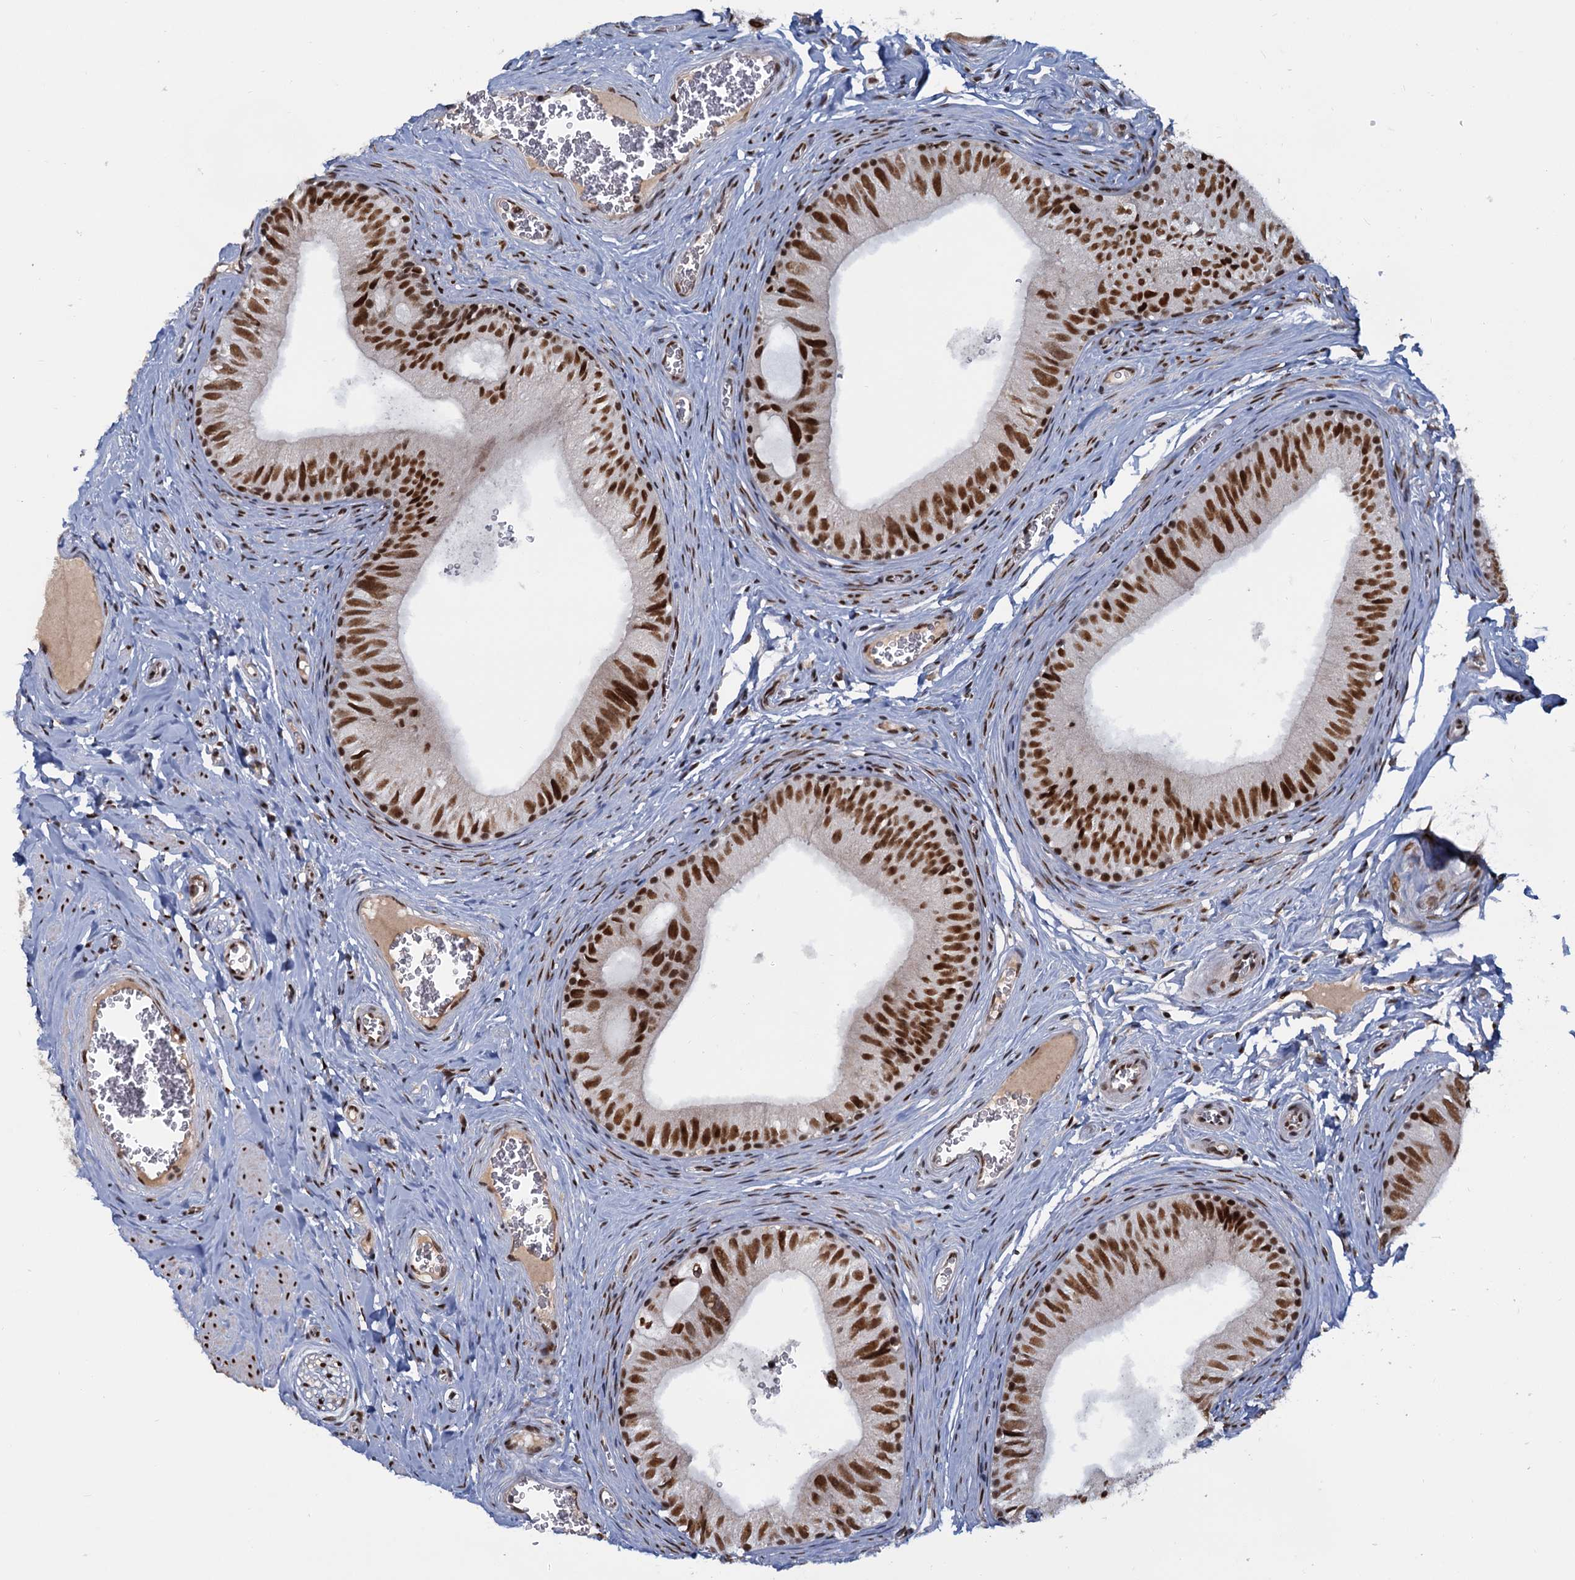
{"staining": {"intensity": "strong", "quantity": ">75%", "location": "nuclear"}, "tissue": "epididymis", "cell_type": "Glandular cells", "image_type": "normal", "snomed": [{"axis": "morphology", "description": "Normal tissue, NOS"}, {"axis": "topography", "description": "Epididymis"}], "caption": "Immunohistochemical staining of benign human epididymis shows high levels of strong nuclear positivity in about >75% of glandular cells. (IHC, brightfield microscopy, high magnification).", "gene": "WBP4", "patient": {"sex": "male", "age": 42}}